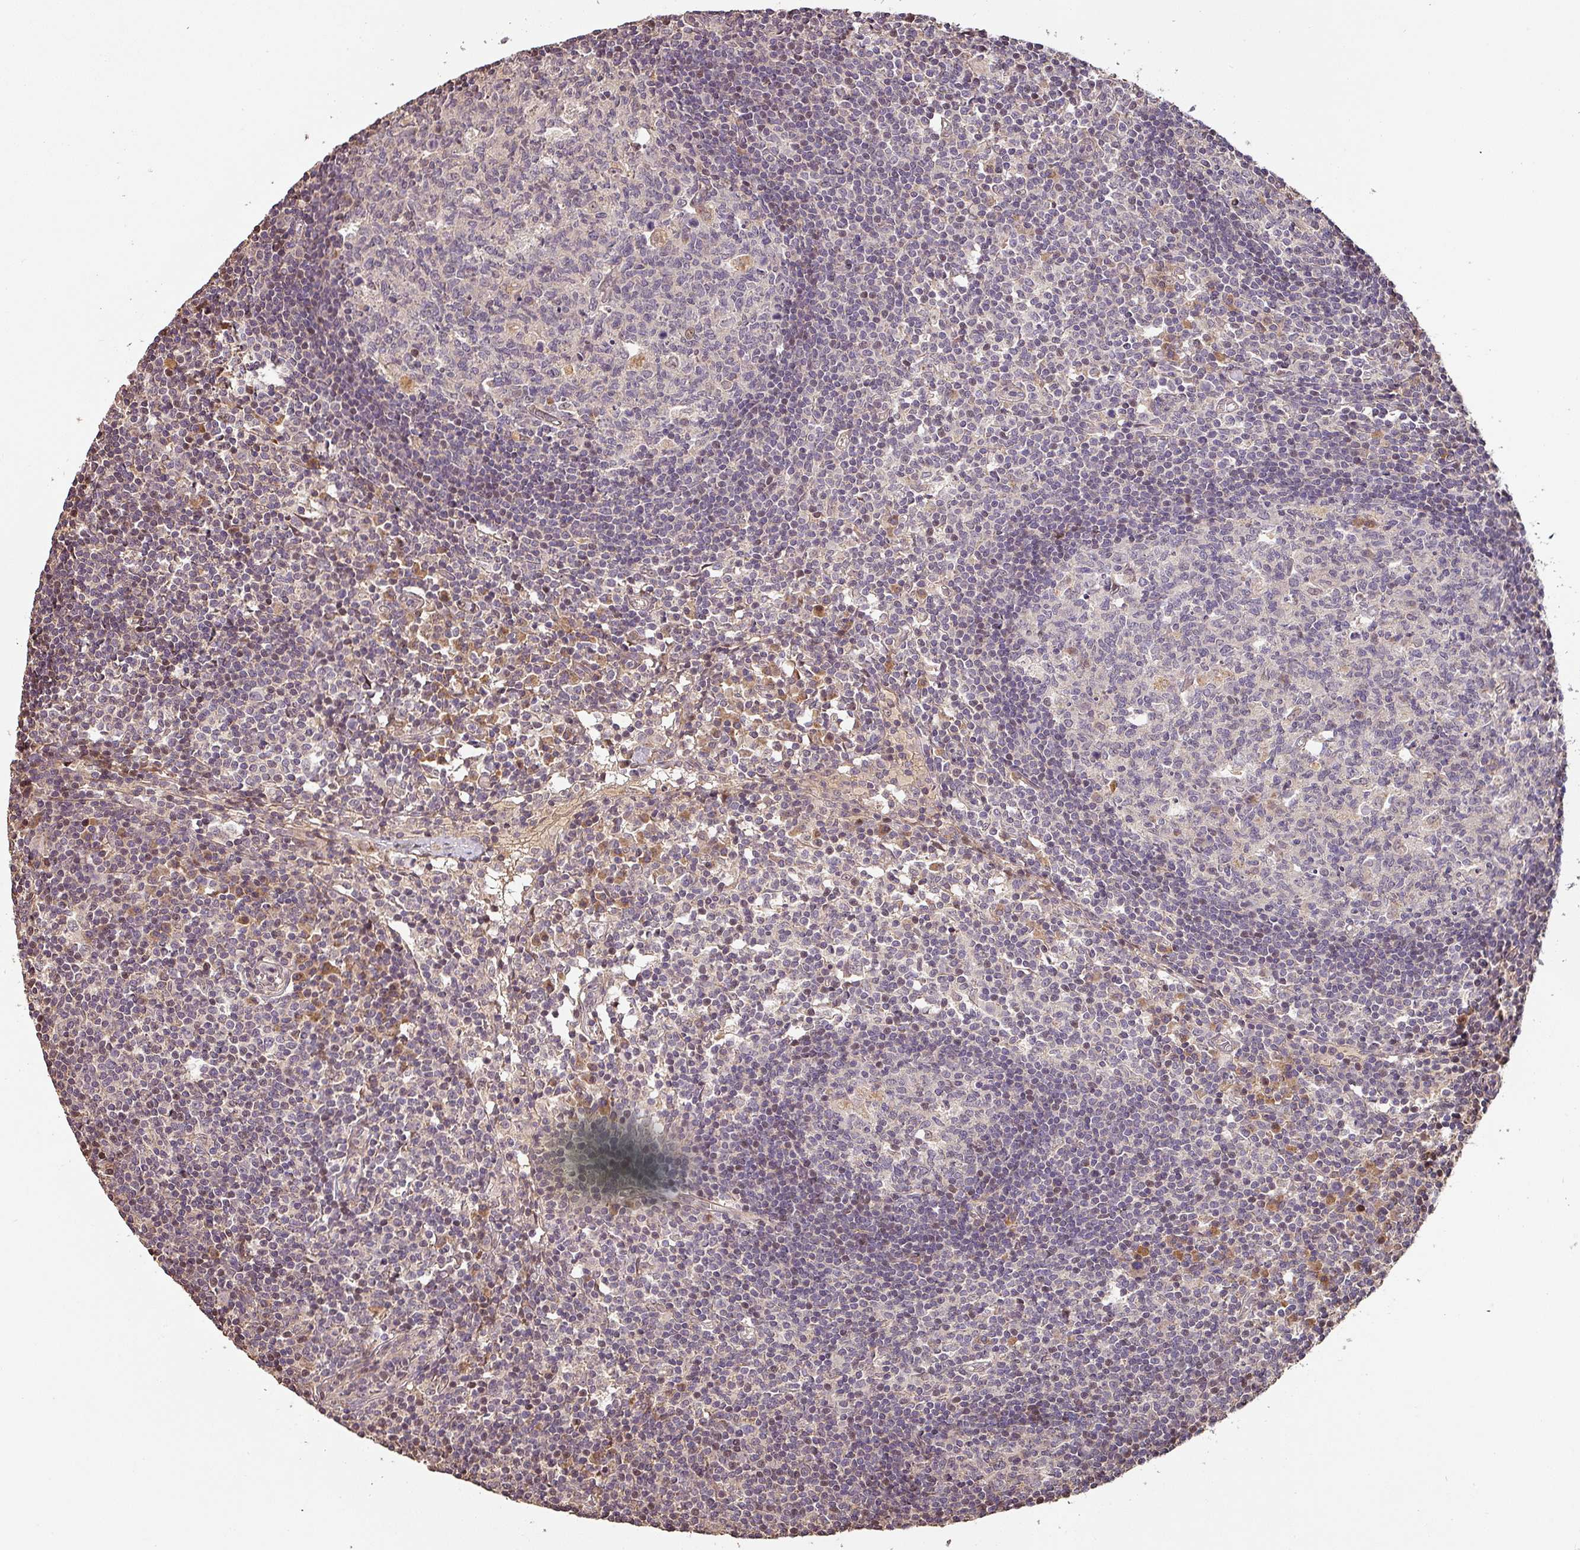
{"staining": {"intensity": "weak", "quantity": "<25%", "location": "nuclear"}, "tissue": "lymph node", "cell_type": "Germinal center cells", "image_type": "normal", "snomed": [{"axis": "morphology", "description": "Normal tissue, NOS"}, {"axis": "topography", "description": "Lymph node"}], "caption": "This is an IHC micrograph of benign human lymph node. There is no staining in germinal center cells.", "gene": "BPIFB3", "patient": {"sex": "female", "age": 55}}